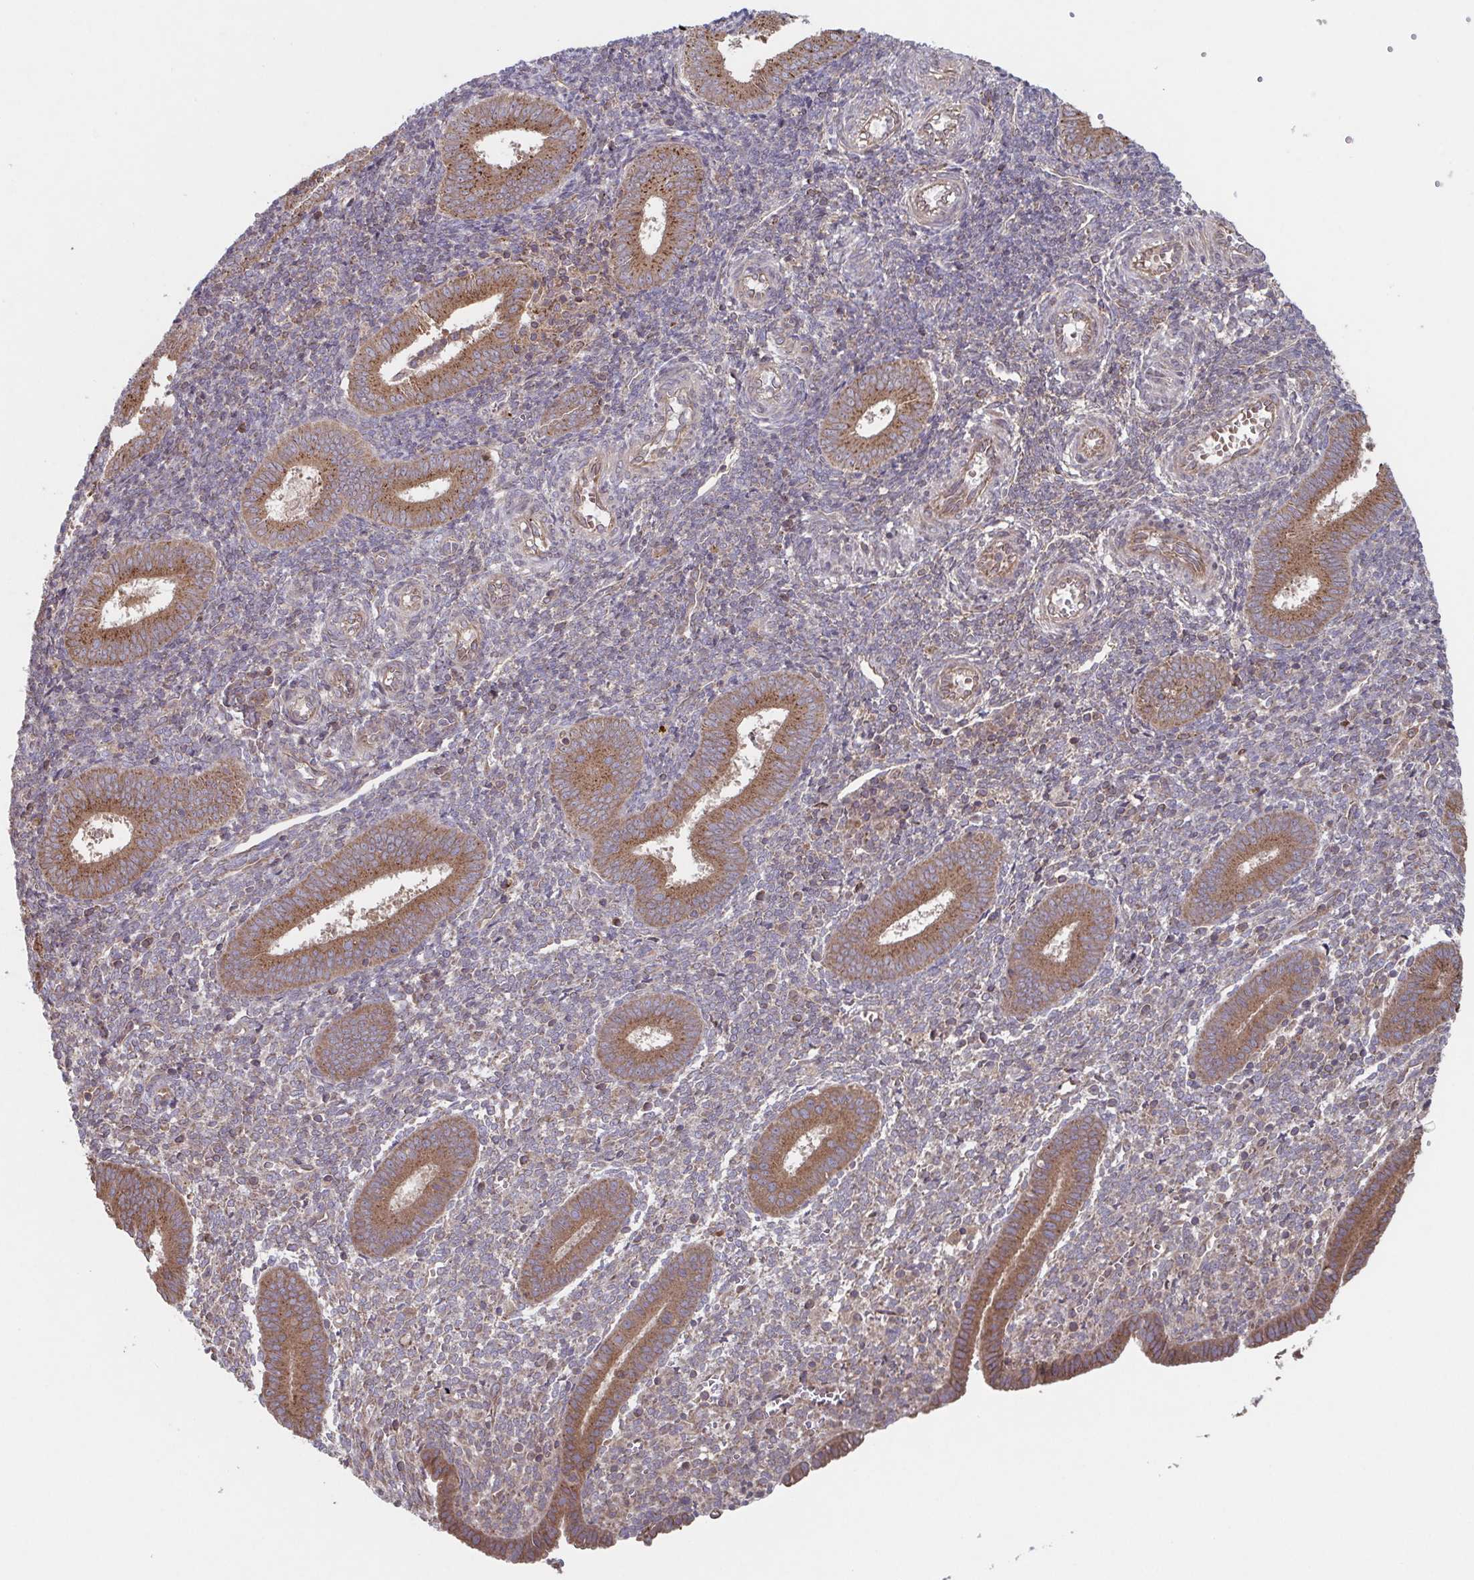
{"staining": {"intensity": "weak", "quantity": "25%-75%", "location": "cytoplasmic/membranous"}, "tissue": "endometrium", "cell_type": "Cells in endometrial stroma", "image_type": "normal", "snomed": [{"axis": "morphology", "description": "Normal tissue, NOS"}, {"axis": "topography", "description": "Endometrium"}], "caption": "This is an image of IHC staining of benign endometrium, which shows weak positivity in the cytoplasmic/membranous of cells in endometrial stroma.", "gene": "COPB1", "patient": {"sex": "female", "age": 25}}